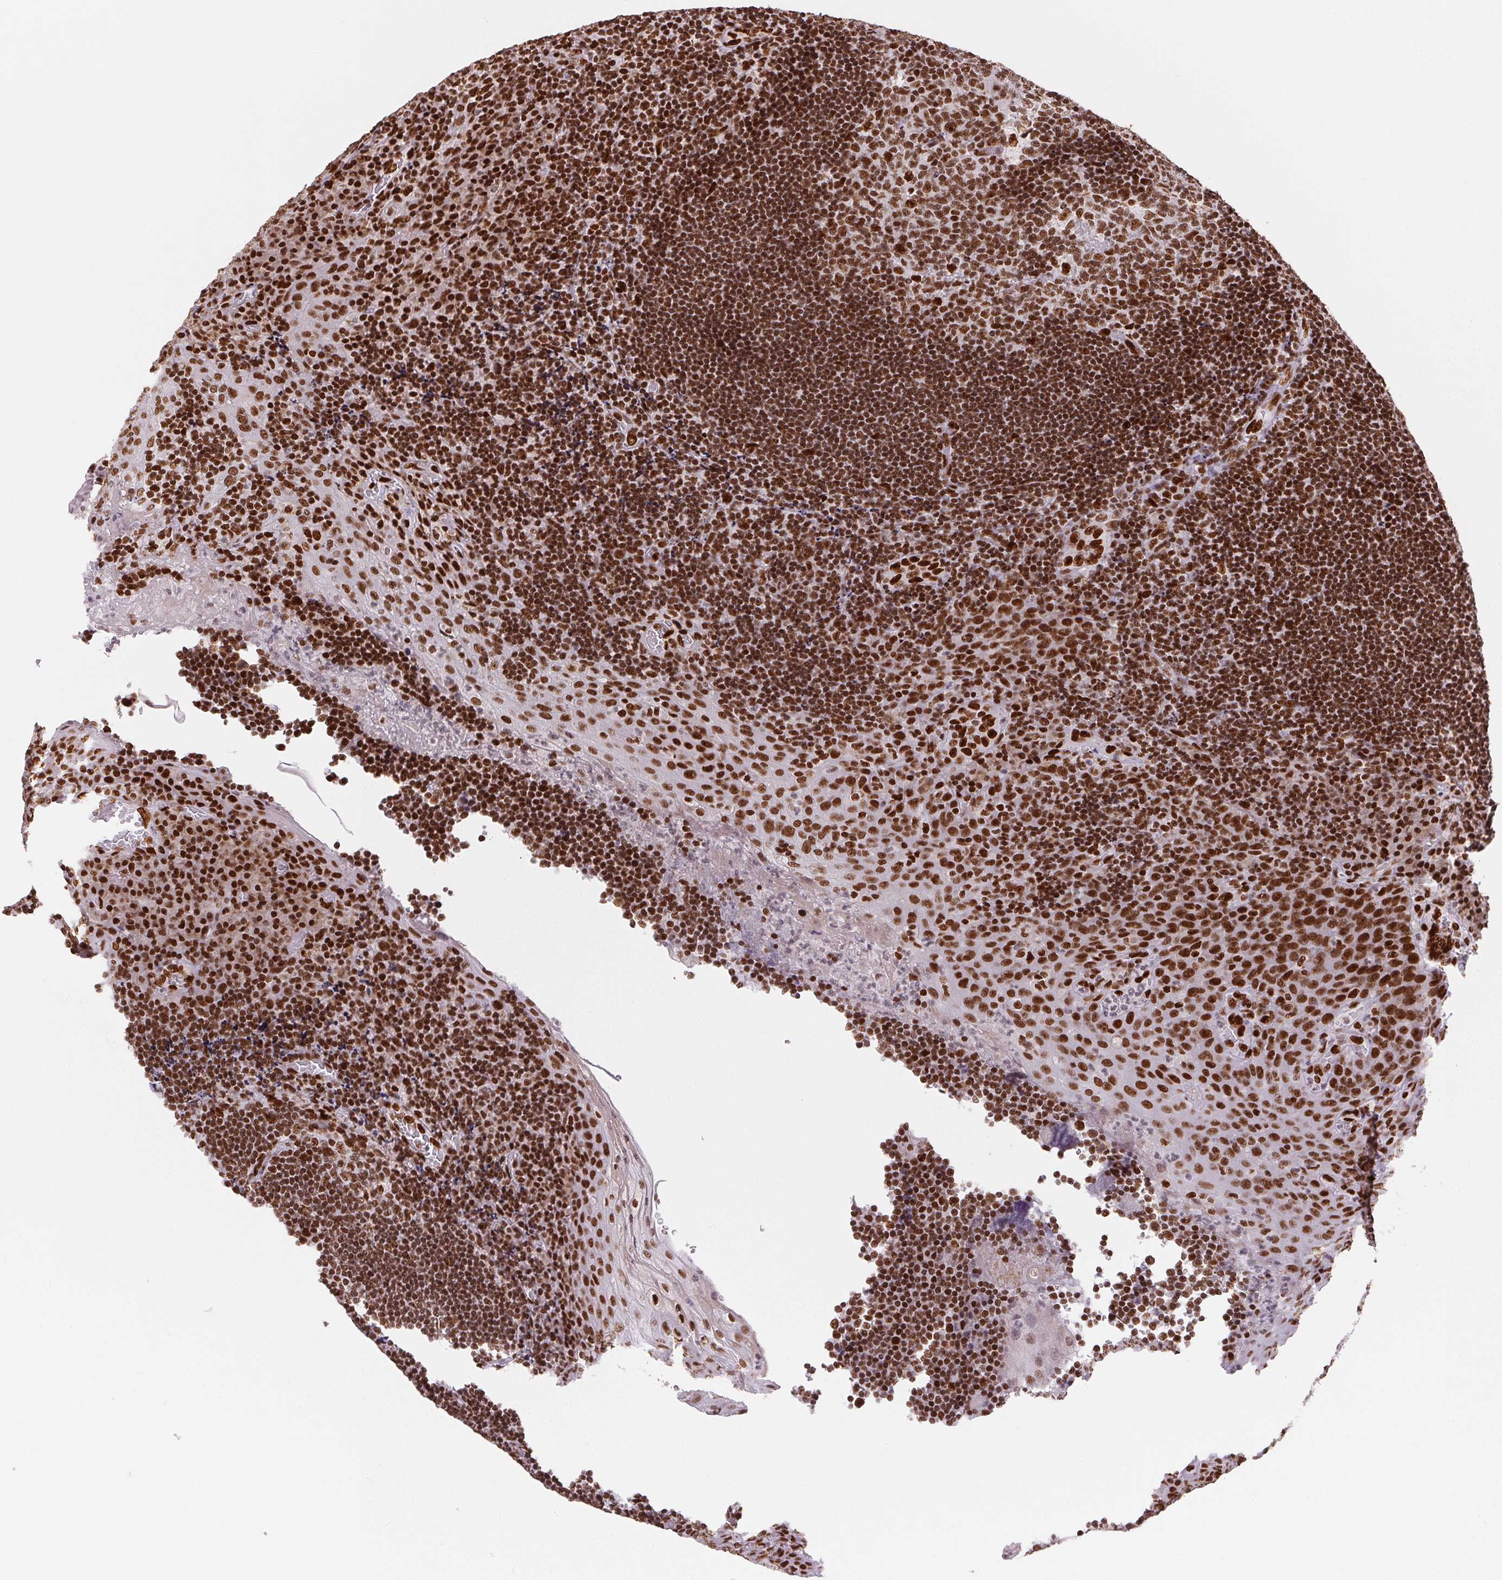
{"staining": {"intensity": "strong", "quantity": ">75%", "location": "nuclear"}, "tissue": "tonsil", "cell_type": "Germinal center cells", "image_type": "normal", "snomed": [{"axis": "morphology", "description": "Normal tissue, NOS"}, {"axis": "topography", "description": "Tonsil"}], "caption": "Protein staining demonstrates strong nuclear expression in approximately >75% of germinal center cells in unremarkable tonsil.", "gene": "ZNF80", "patient": {"sex": "male", "age": 17}}